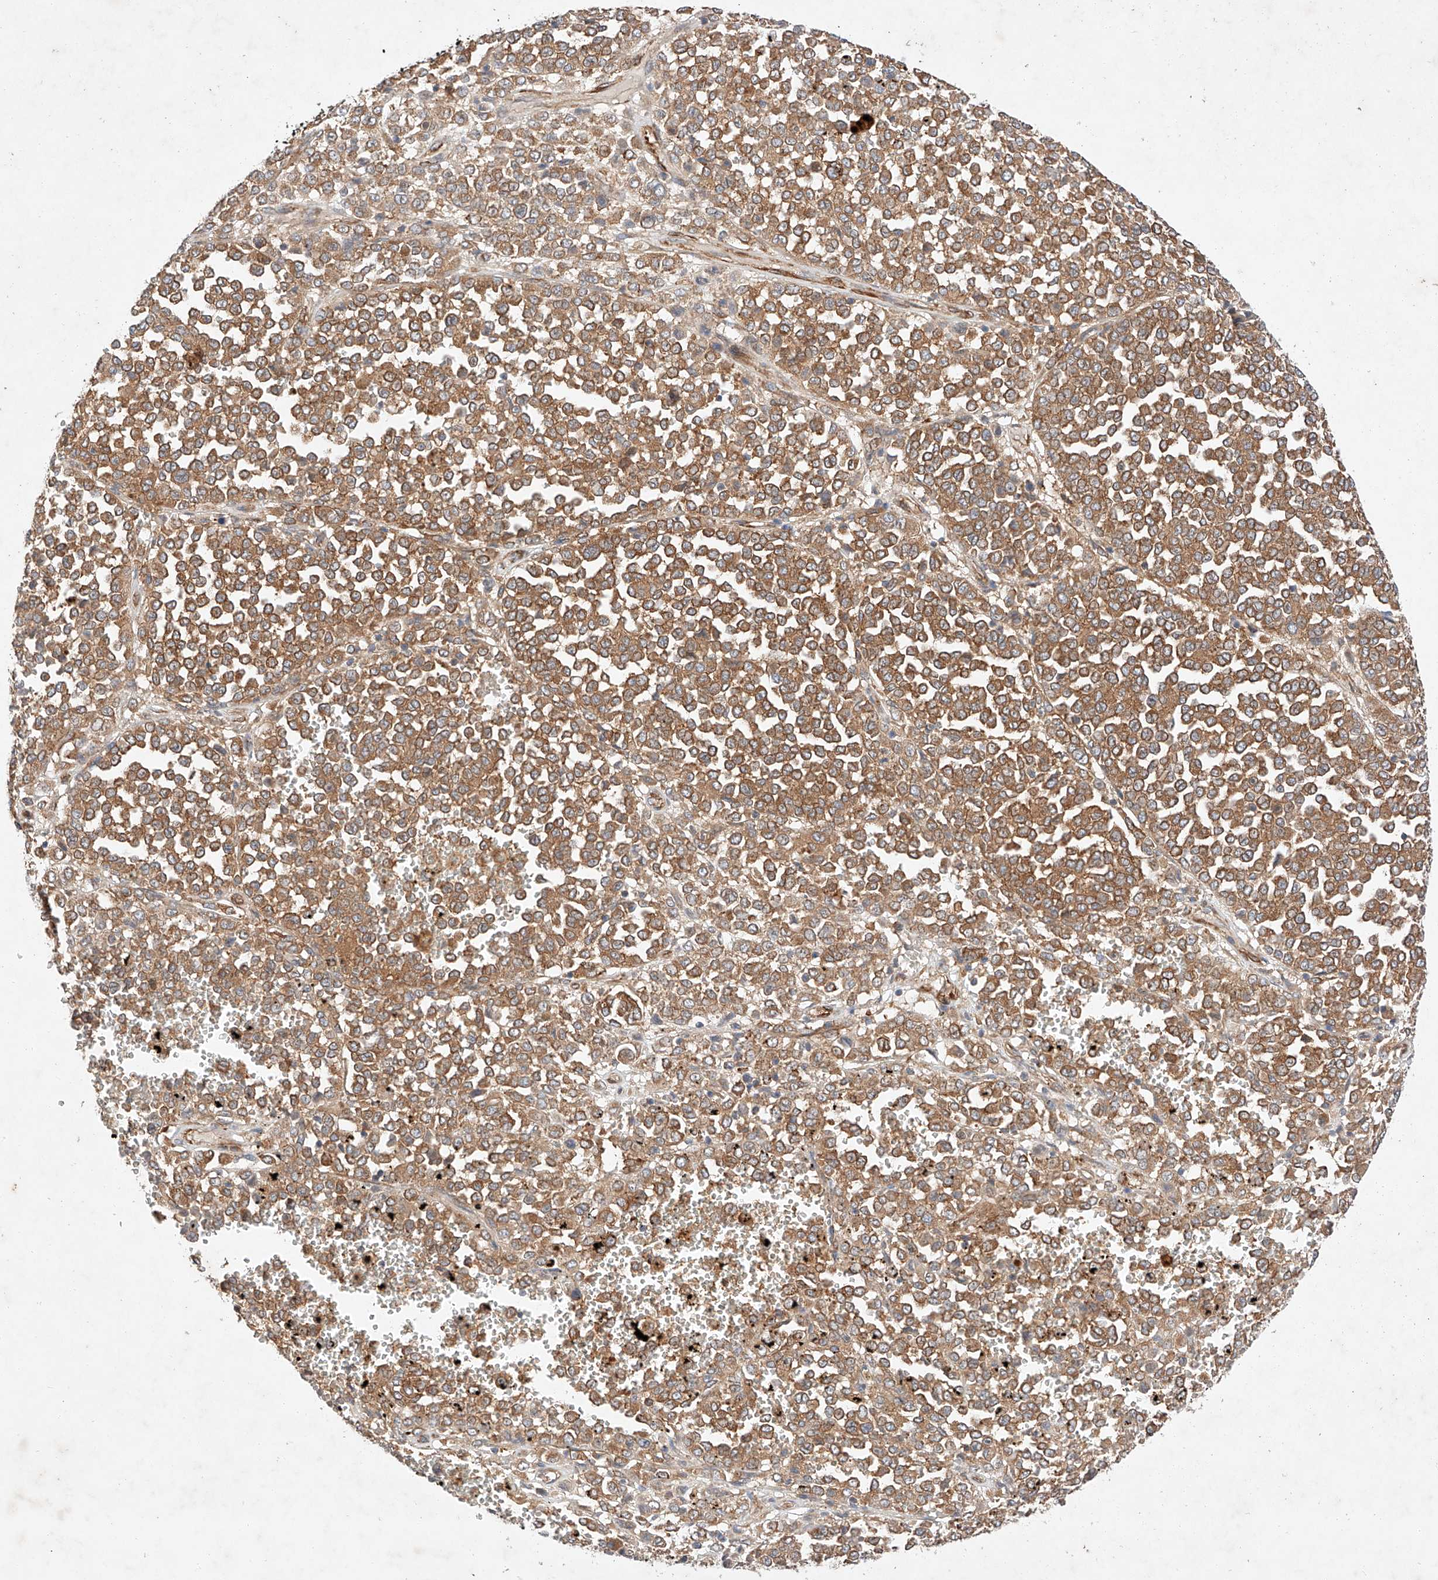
{"staining": {"intensity": "moderate", "quantity": ">75%", "location": "cytoplasmic/membranous"}, "tissue": "melanoma", "cell_type": "Tumor cells", "image_type": "cancer", "snomed": [{"axis": "morphology", "description": "Malignant melanoma, Metastatic site"}, {"axis": "topography", "description": "Pancreas"}], "caption": "This image shows immunohistochemistry staining of melanoma, with medium moderate cytoplasmic/membranous positivity in approximately >75% of tumor cells.", "gene": "RAB23", "patient": {"sex": "female", "age": 30}}